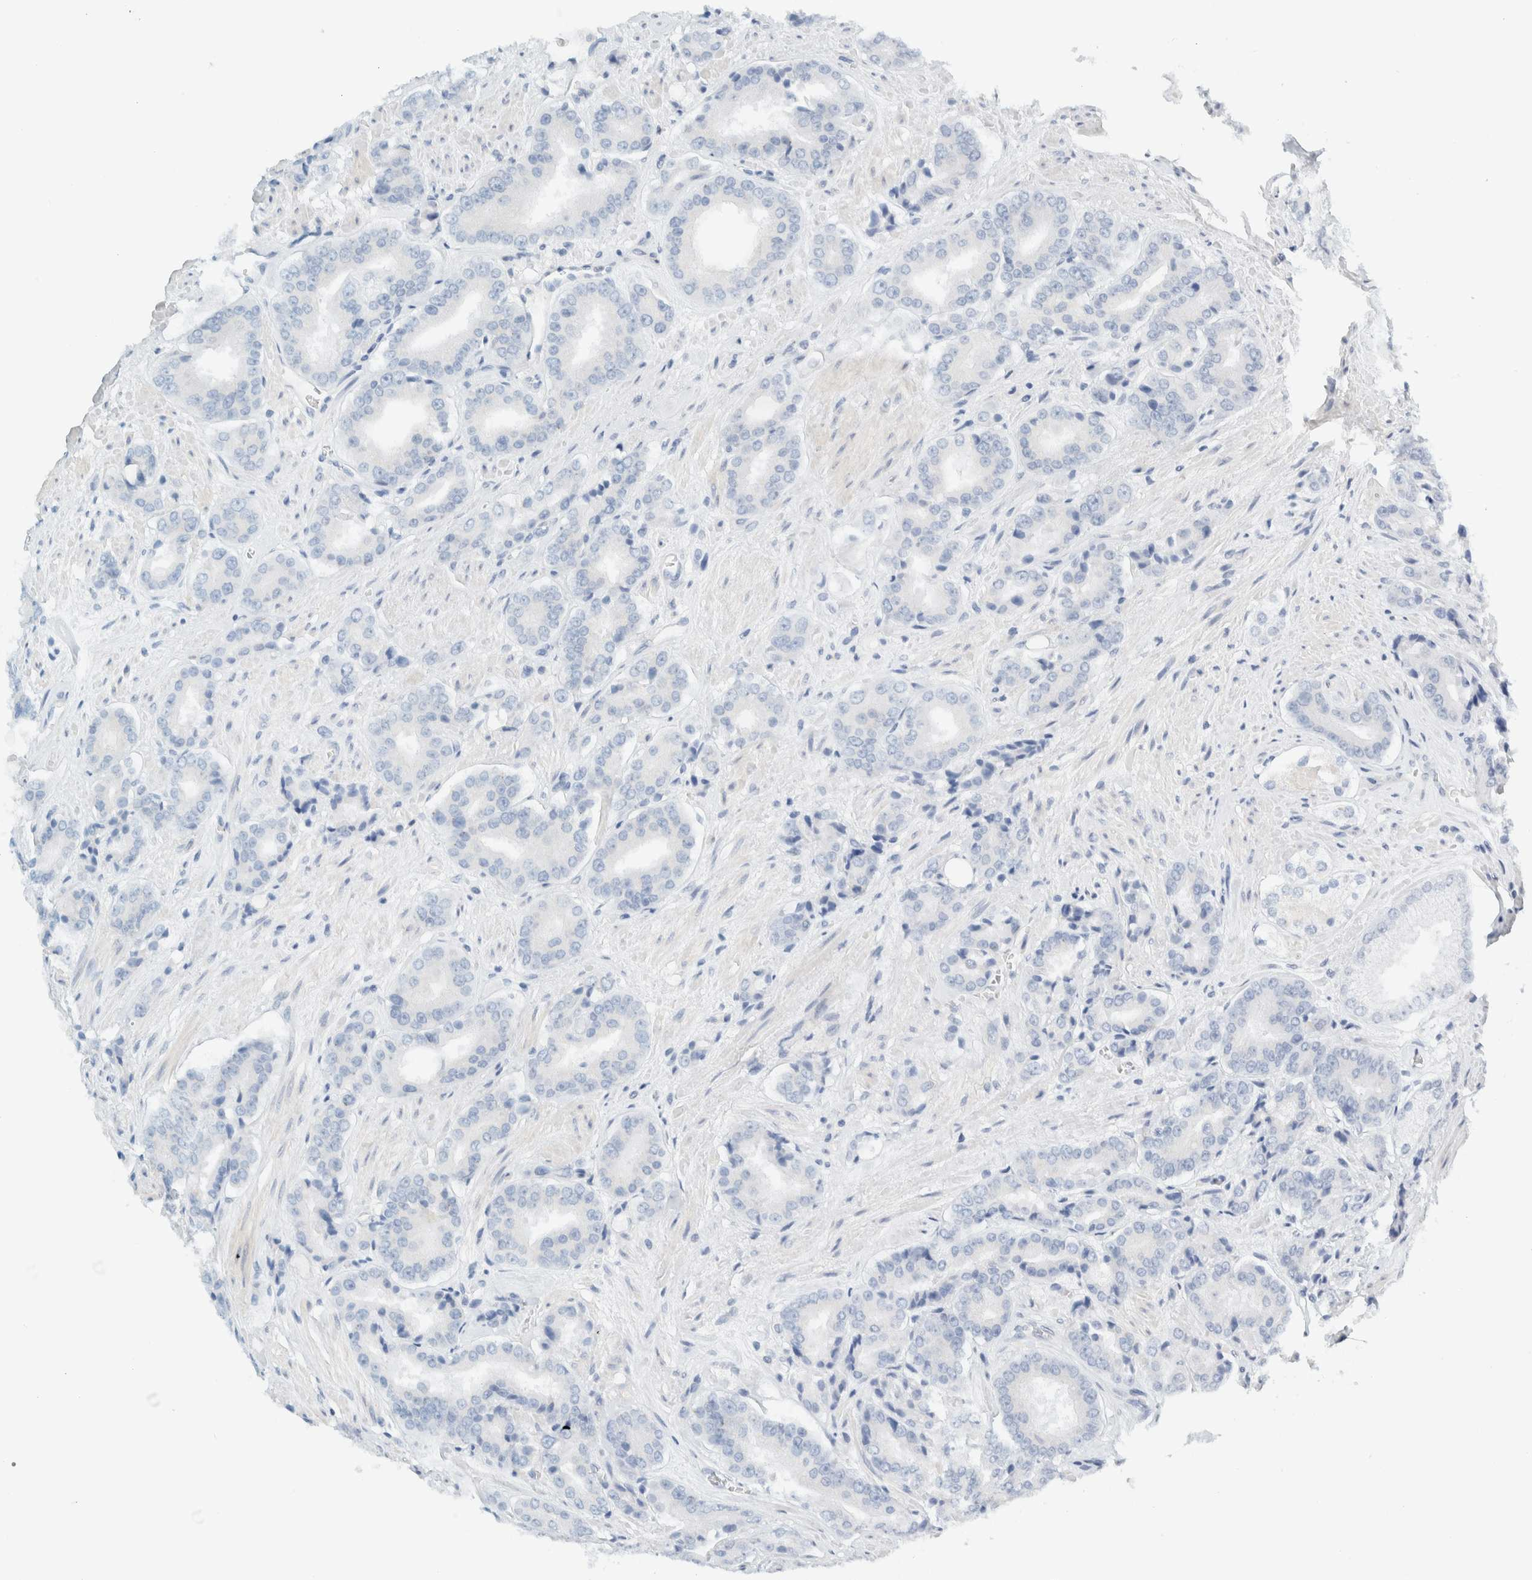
{"staining": {"intensity": "negative", "quantity": "none", "location": "none"}, "tissue": "prostate cancer", "cell_type": "Tumor cells", "image_type": "cancer", "snomed": [{"axis": "morphology", "description": "Adenocarcinoma, High grade"}, {"axis": "topography", "description": "Prostate"}], "caption": "IHC photomicrograph of human prostate cancer (adenocarcinoma (high-grade)) stained for a protein (brown), which shows no positivity in tumor cells.", "gene": "NDE1", "patient": {"sex": "male", "age": 71}}